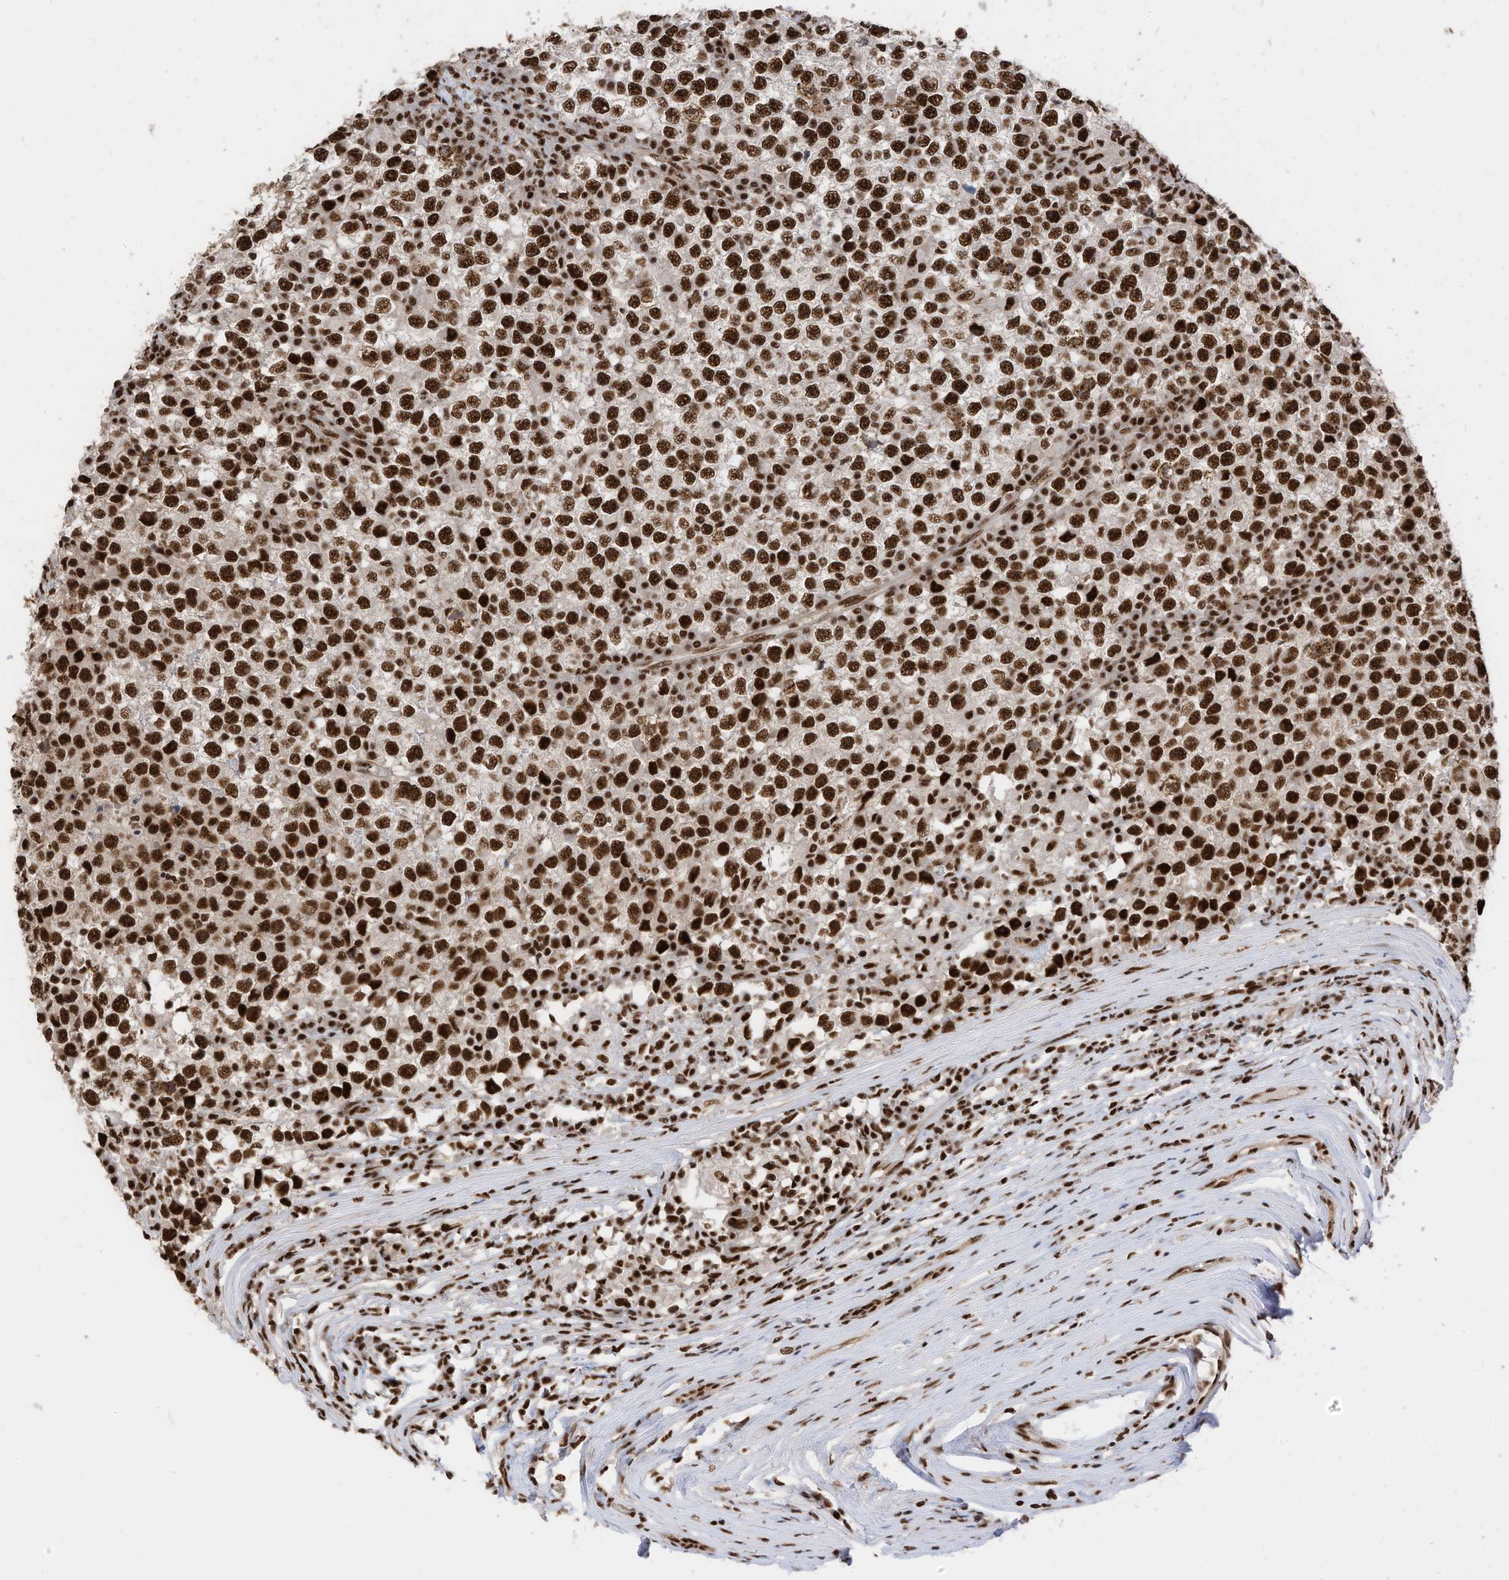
{"staining": {"intensity": "strong", "quantity": ">75%", "location": "nuclear"}, "tissue": "testis cancer", "cell_type": "Tumor cells", "image_type": "cancer", "snomed": [{"axis": "morphology", "description": "Seminoma, NOS"}, {"axis": "topography", "description": "Testis"}], "caption": "Strong nuclear protein staining is present in about >75% of tumor cells in testis cancer.", "gene": "SF3A3", "patient": {"sex": "male", "age": 65}}